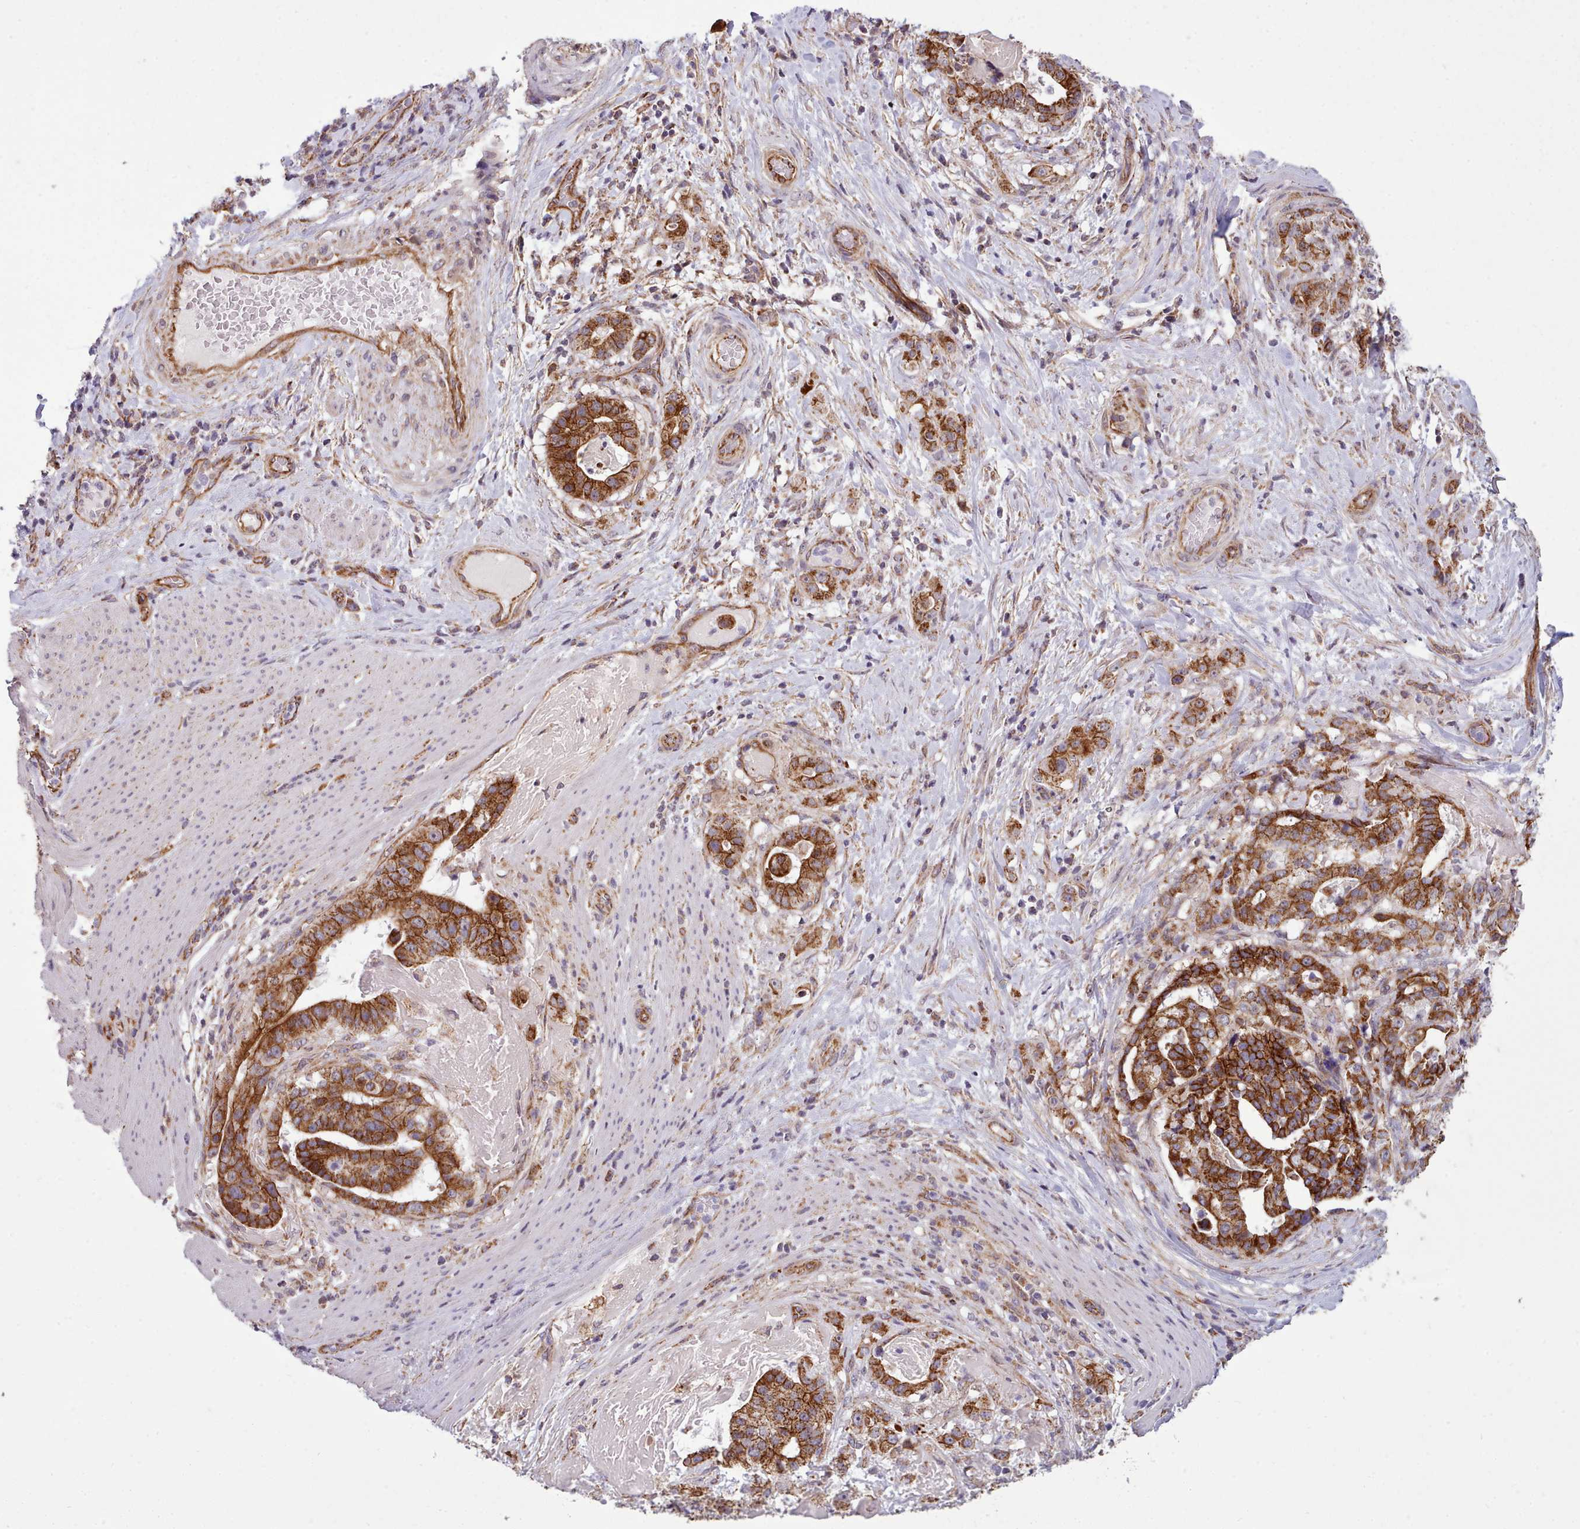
{"staining": {"intensity": "strong", "quantity": ">75%", "location": "cytoplasmic/membranous"}, "tissue": "stomach cancer", "cell_type": "Tumor cells", "image_type": "cancer", "snomed": [{"axis": "morphology", "description": "Adenocarcinoma, NOS"}, {"axis": "topography", "description": "Stomach"}], "caption": "Immunohistochemistry (IHC) micrograph of adenocarcinoma (stomach) stained for a protein (brown), which demonstrates high levels of strong cytoplasmic/membranous positivity in approximately >75% of tumor cells.", "gene": "MRPL46", "patient": {"sex": "male", "age": 48}}